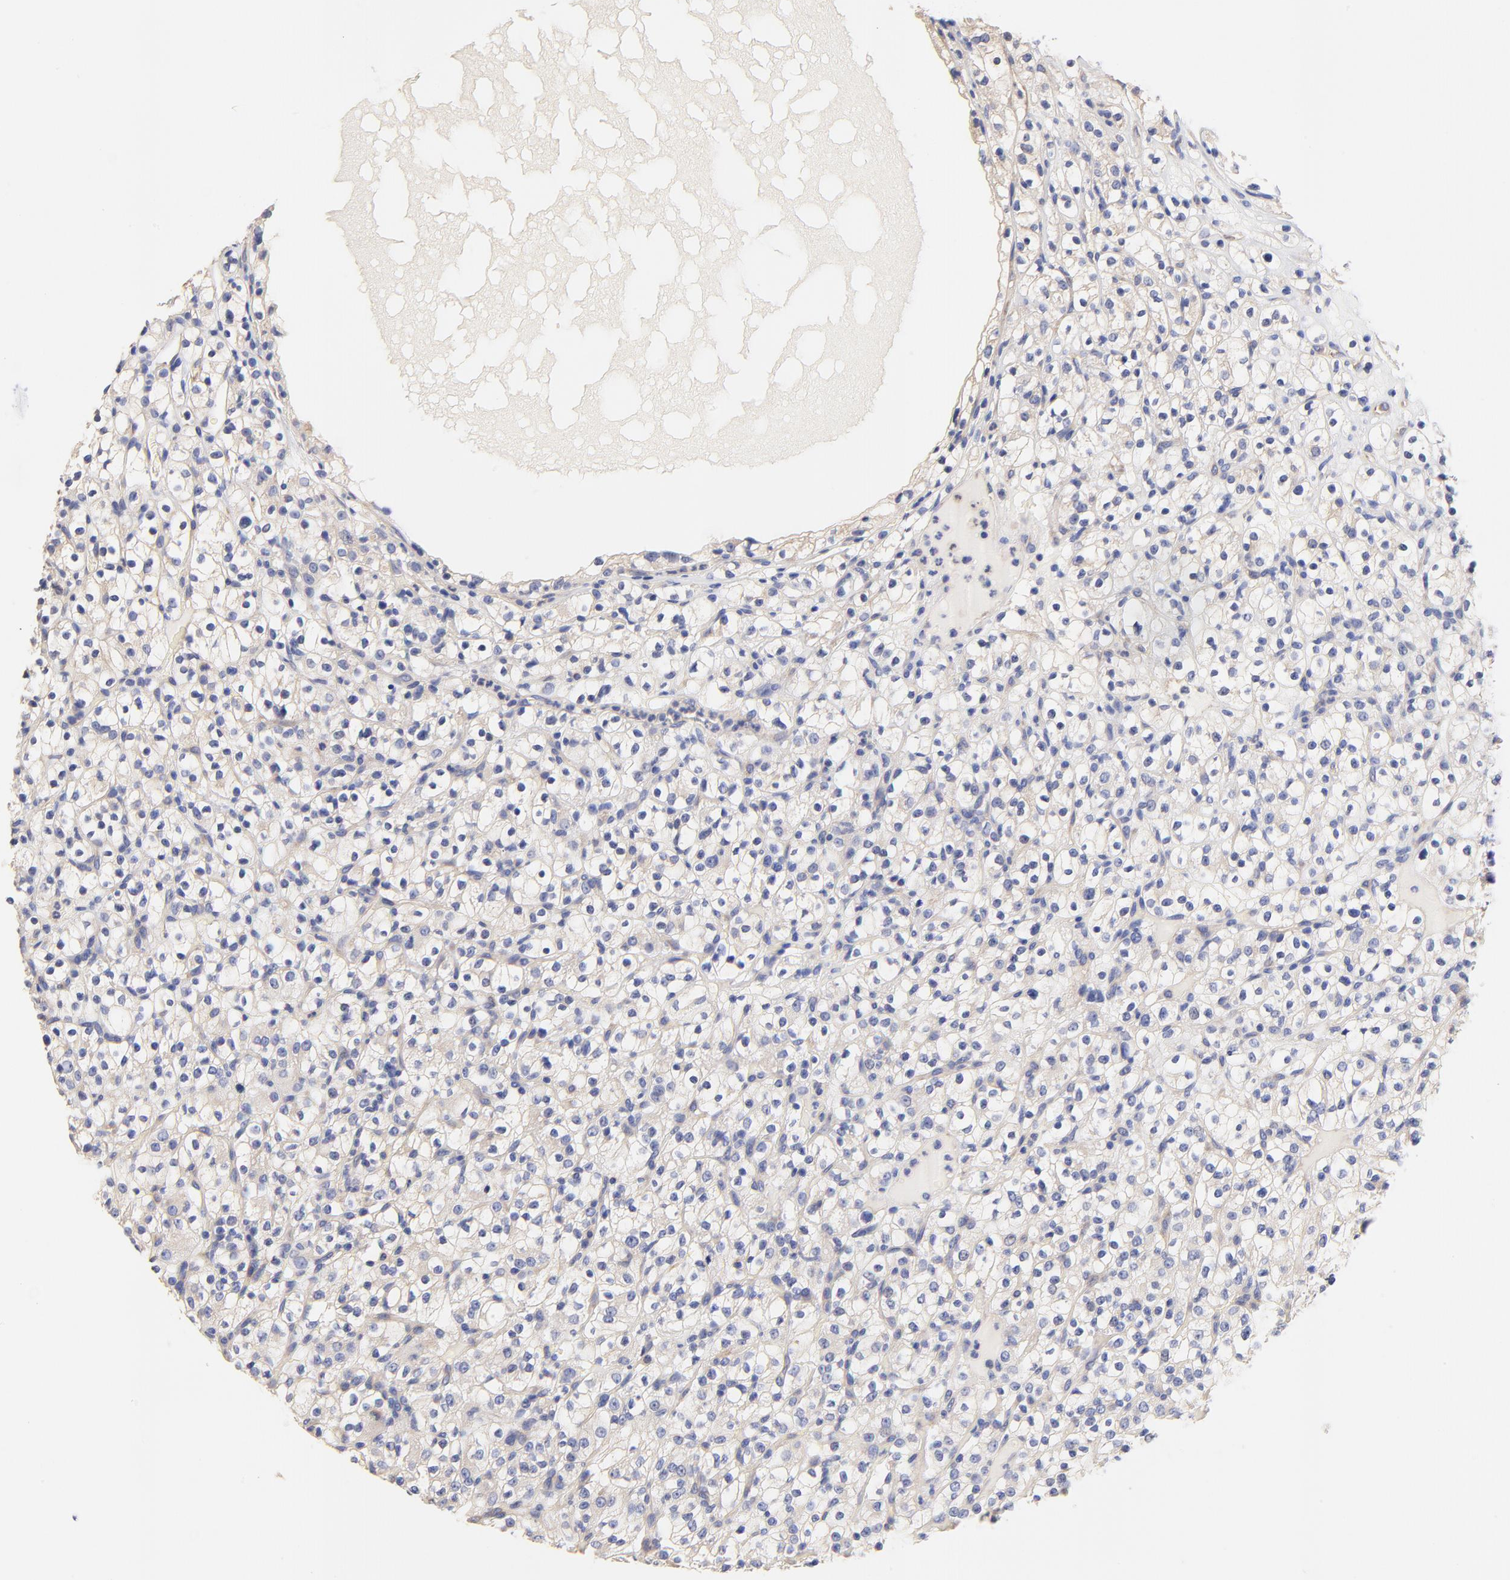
{"staining": {"intensity": "negative", "quantity": "none", "location": "none"}, "tissue": "renal cancer", "cell_type": "Tumor cells", "image_type": "cancer", "snomed": [{"axis": "morphology", "description": "Normal tissue, NOS"}, {"axis": "morphology", "description": "Adenocarcinoma, NOS"}, {"axis": "topography", "description": "Kidney"}], "caption": "The photomicrograph demonstrates no significant positivity in tumor cells of renal cancer.", "gene": "HS3ST1", "patient": {"sex": "female", "age": 72}}